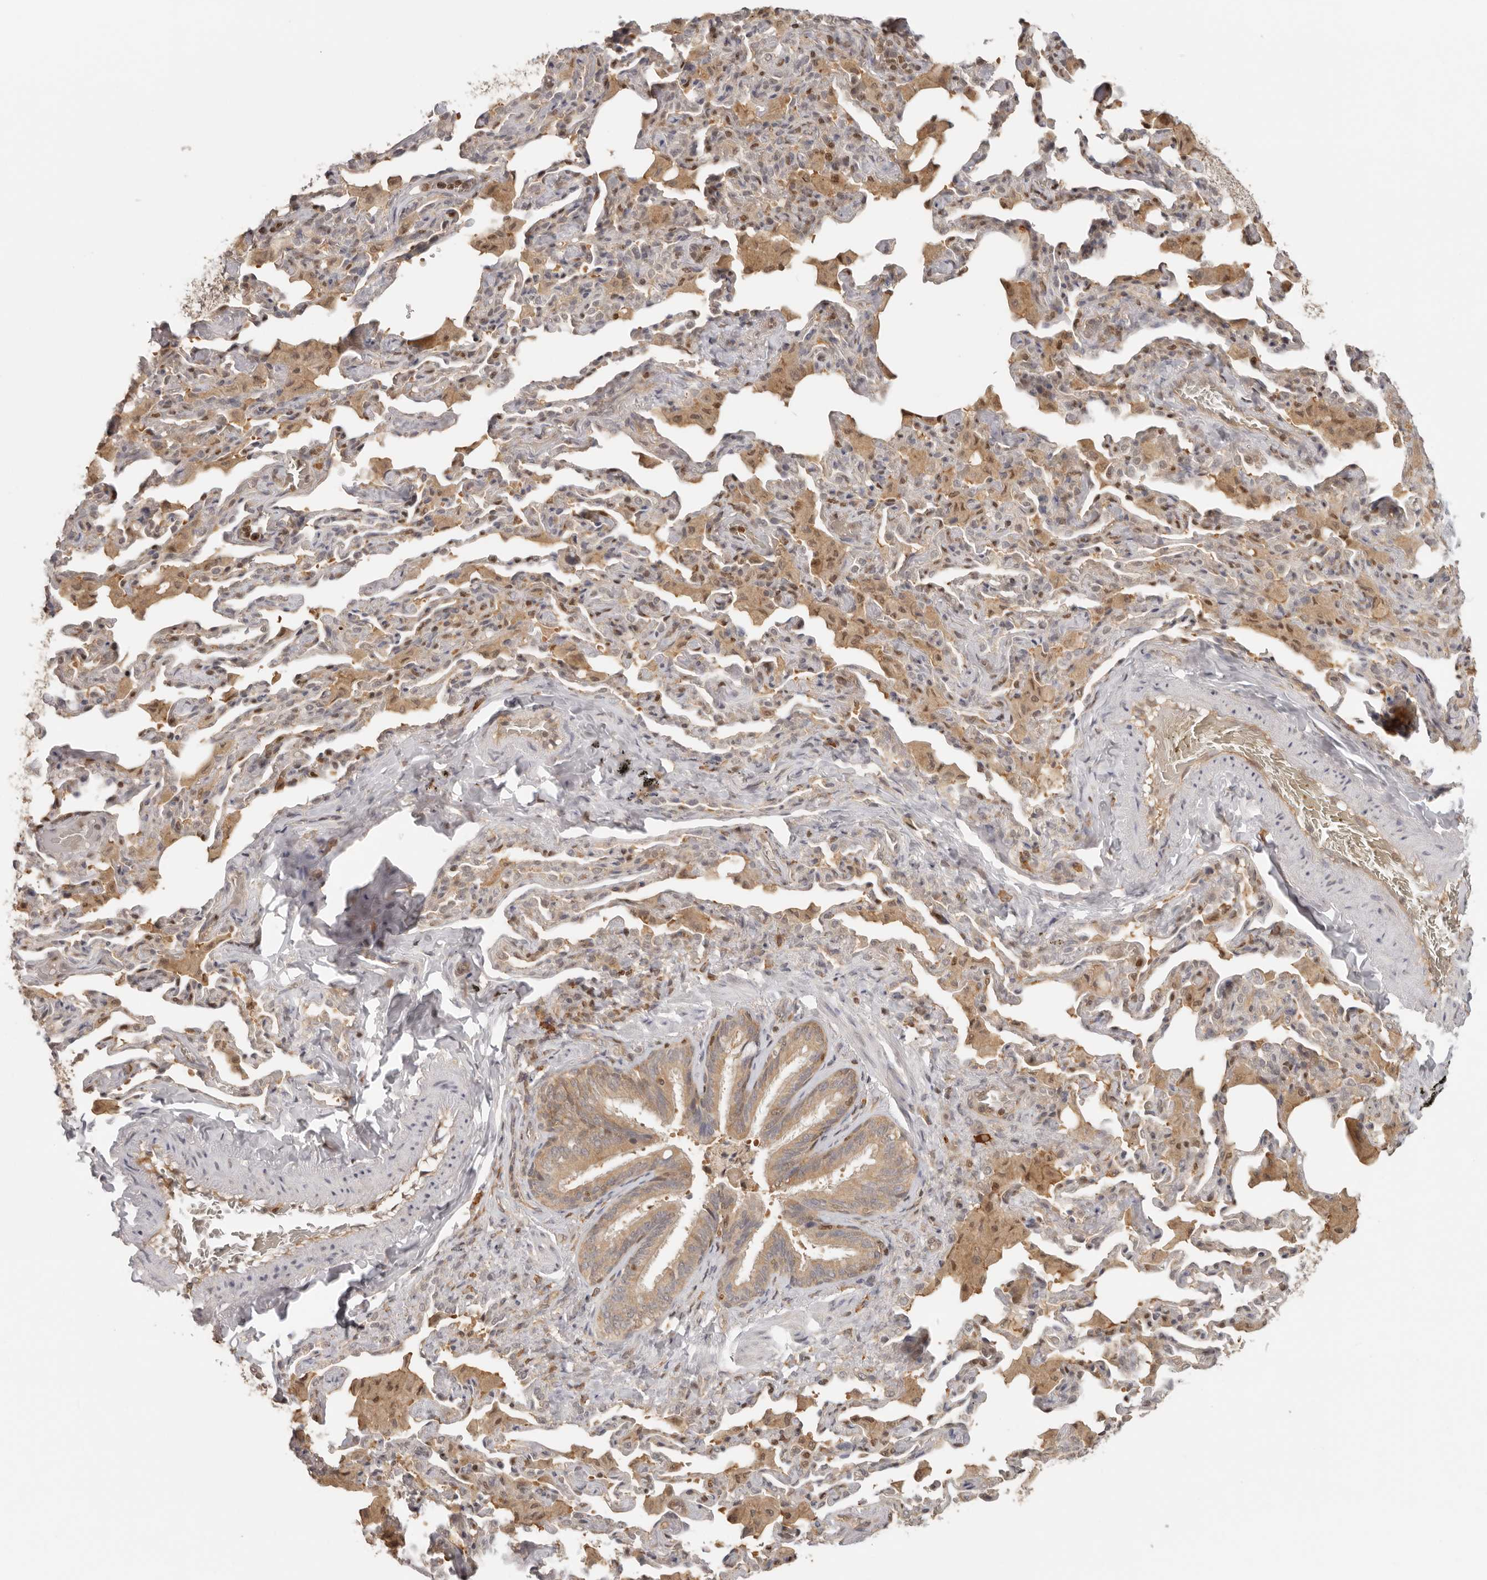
{"staining": {"intensity": "weak", "quantity": ">75%", "location": "cytoplasmic/membranous,nuclear"}, "tissue": "bronchus", "cell_type": "Respiratory epithelial cells", "image_type": "normal", "snomed": [{"axis": "morphology", "description": "Normal tissue, NOS"}, {"axis": "morphology", "description": "Inflammation, NOS"}, {"axis": "topography", "description": "Lung"}], "caption": "Human bronchus stained with a protein marker exhibits weak staining in respiratory epithelial cells.", "gene": "PSMA5", "patient": {"sex": "female", "age": 46}}